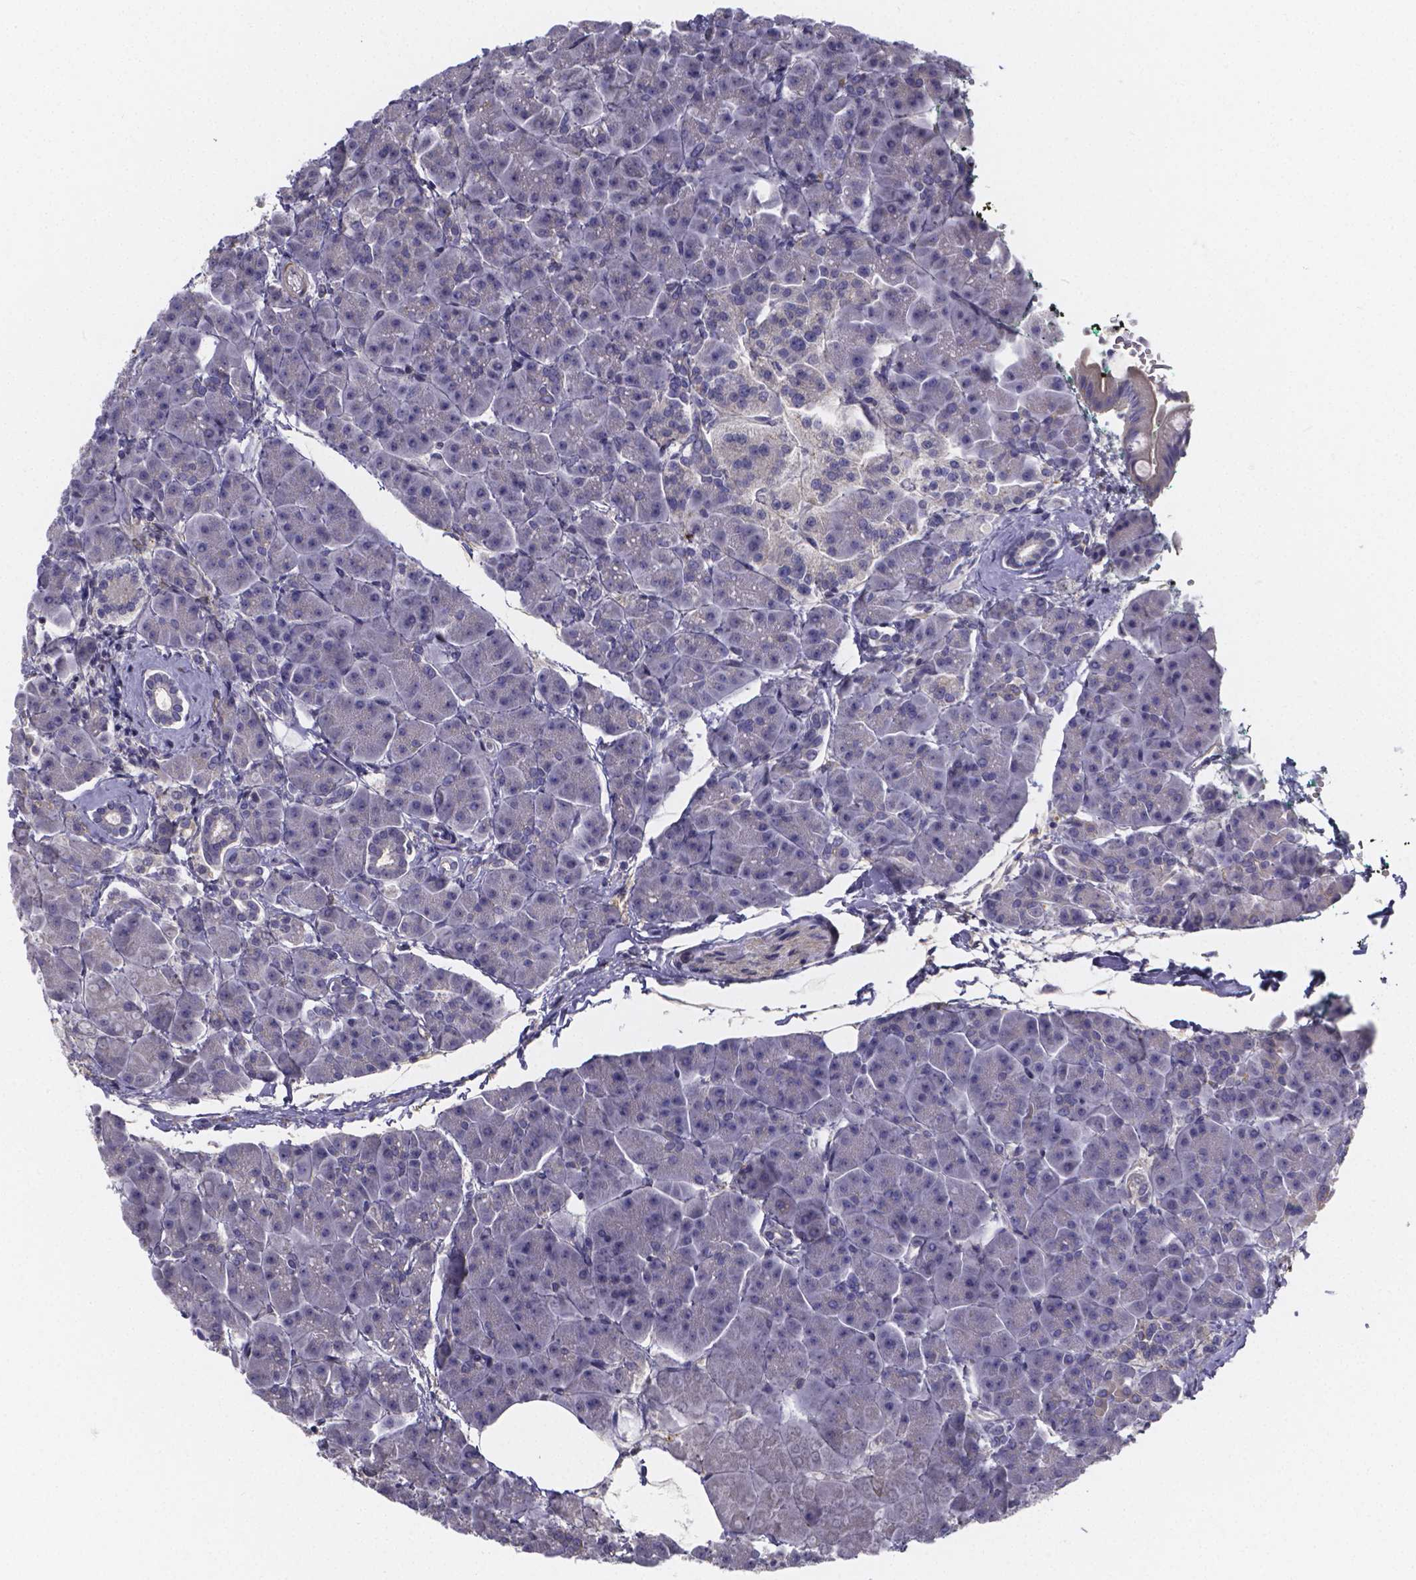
{"staining": {"intensity": "negative", "quantity": "none", "location": "none"}, "tissue": "pancreas", "cell_type": "Exocrine glandular cells", "image_type": "normal", "snomed": [{"axis": "morphology", "description": "Normal tissue, NOS"}, {"axis": "topography", "description": "Adipose tissue"}, {"axis": "topography", "description": "Pancreas"}, {"axis": "topography", "description": "Peripheral nerve tissue"}], "caption": "Immunohistochemical staining of normal pancreas demonstrates no significant positivity in exocrine glandular cells. Nuclei are stained in blue.", "gene": "RERG", "patient": {"sex": "female", "age": 58}}